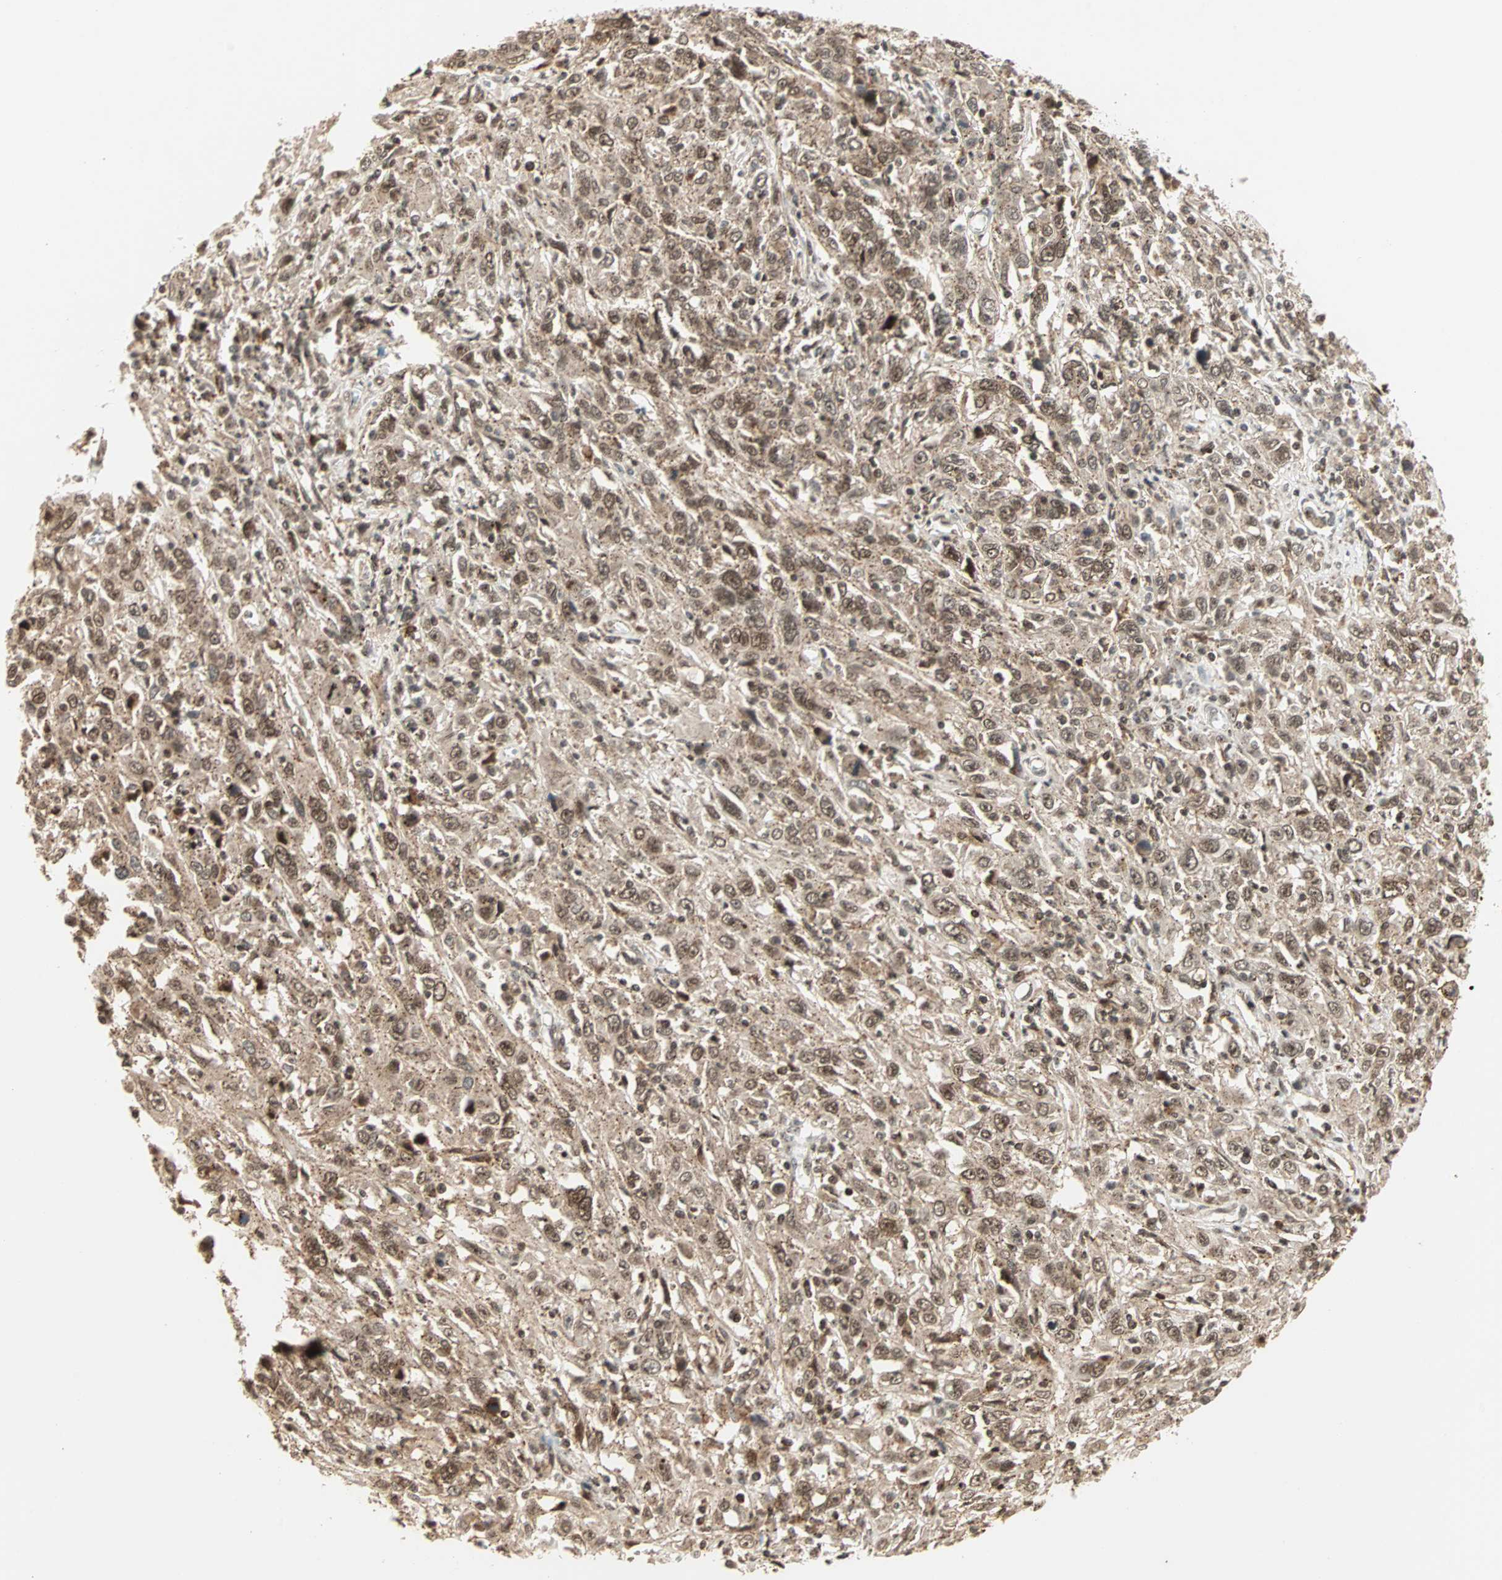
{"staining": {"intensity": "moderate", "quantity": ">75%", "location": "cytoplasmic/membranous,nuclear"}, "tissue": "cervical cancer", "cell_type": "Tumor cells", "image_type": "cancer", "snomed": [{"axis": "morphology", "description": "Squamous cell carcinoma, NOS"}, {"axis": "topography", "description": "Cervix"}], "caption": "Brown immunohistochemical staining in cervical squamous cell carcinoma demonstrates moderate cytoplasmic/membranous and nuclear staining in approximately >75% of tumor cells.", "gene": "ZBED9", "patient": {"sex": "female", "age": 46}}